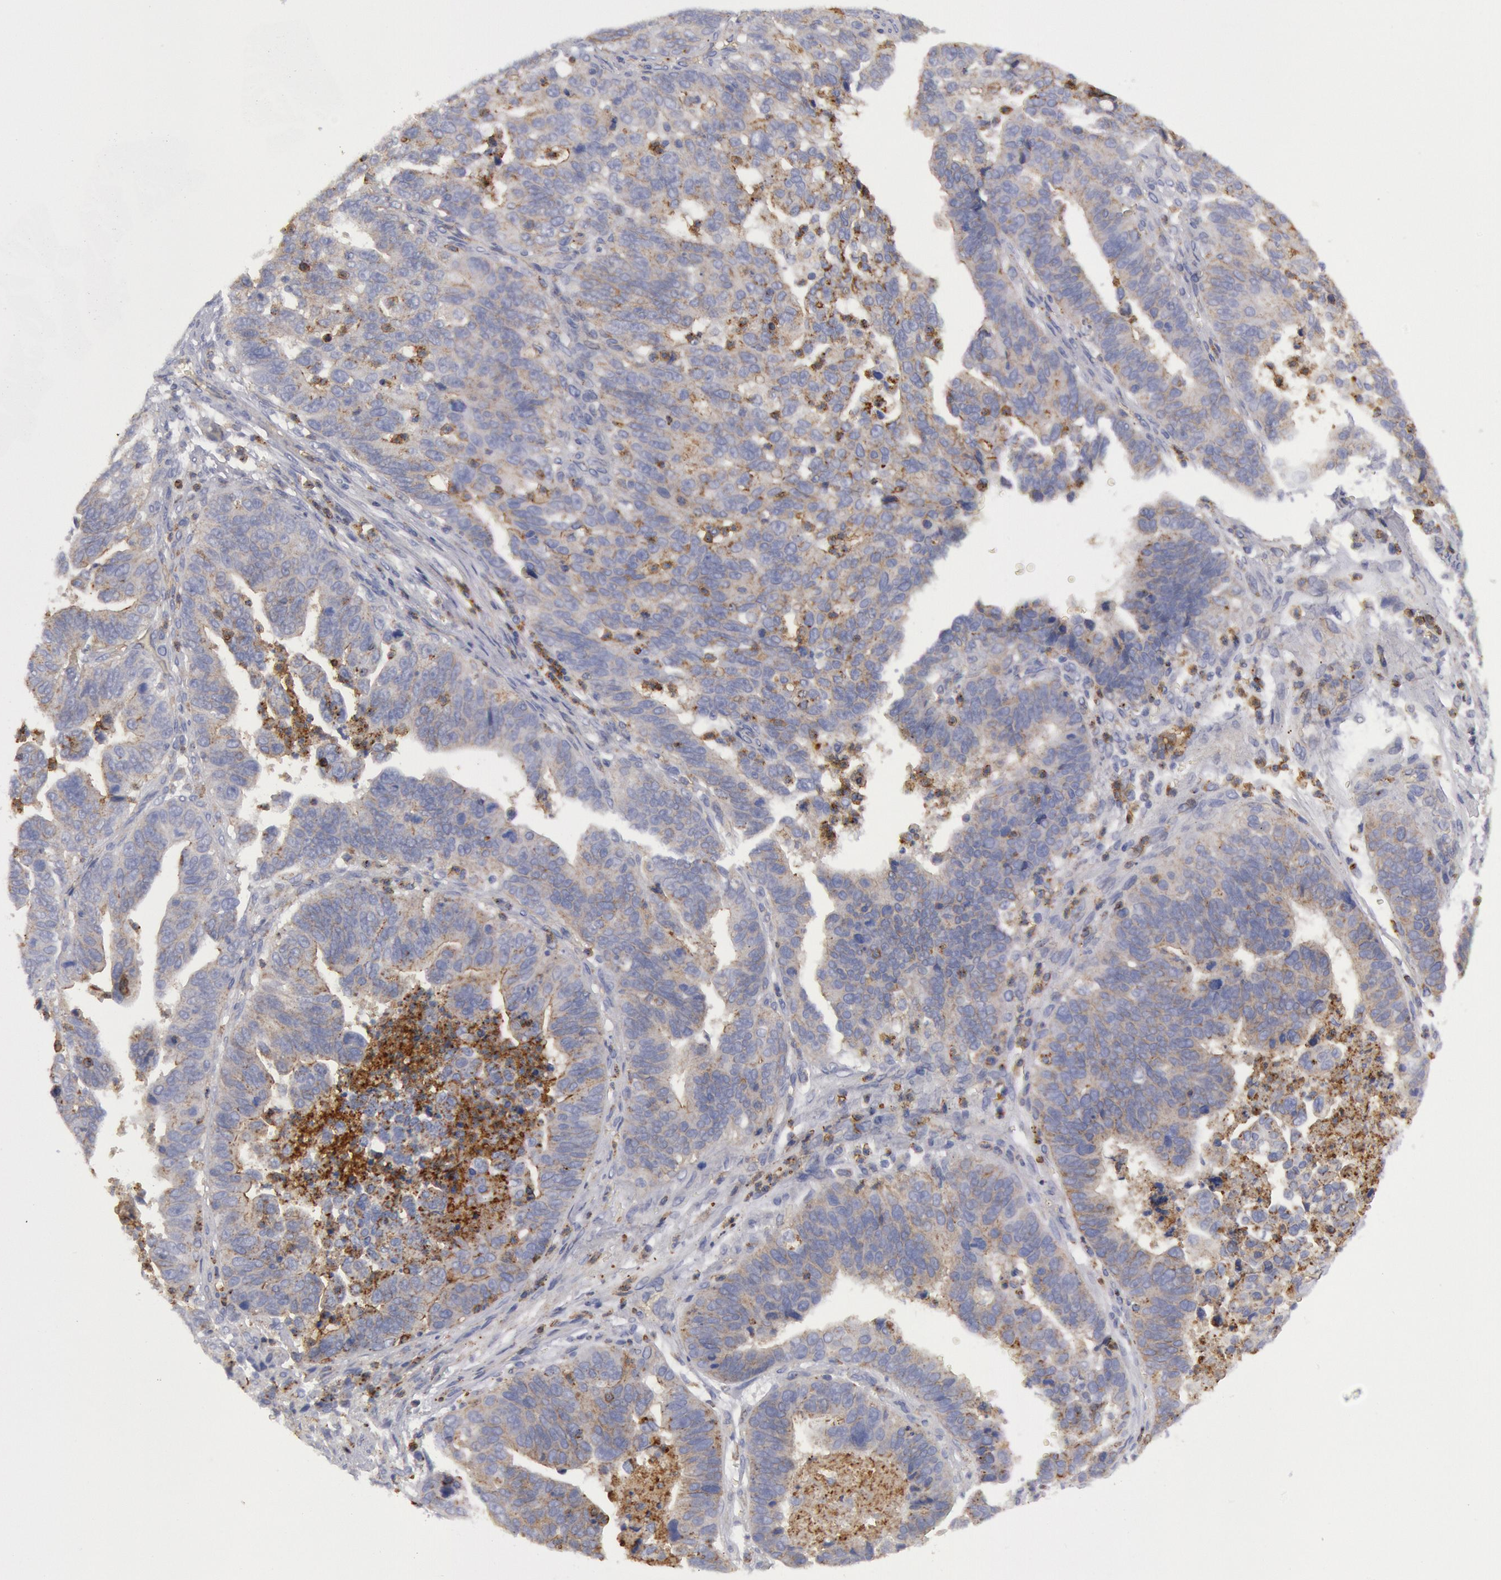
{"staining": {"intensity": "negative", "quantity": "none", "location": "none"}, "tissue": "stomach cancer", "cell_type": "Tumor cells", "image_type": "cancer", "snomed": [{"axis": "morphology", "description": "Adenocarcinoma, NOS"}, {"axis": "topography", "description": "Stomach, upper"}], "caption": "Histopathology image shows no significant protein positivity in tumor cells of adenocarcinoma (stomach). The staining is performed using DAB (3,3'-diaminobenzidine) brown chromogen with nuclei counter-stained in using hematoxylin.", "gene": "FLOT1", "patient": {"sex": "female", "age": 50}}